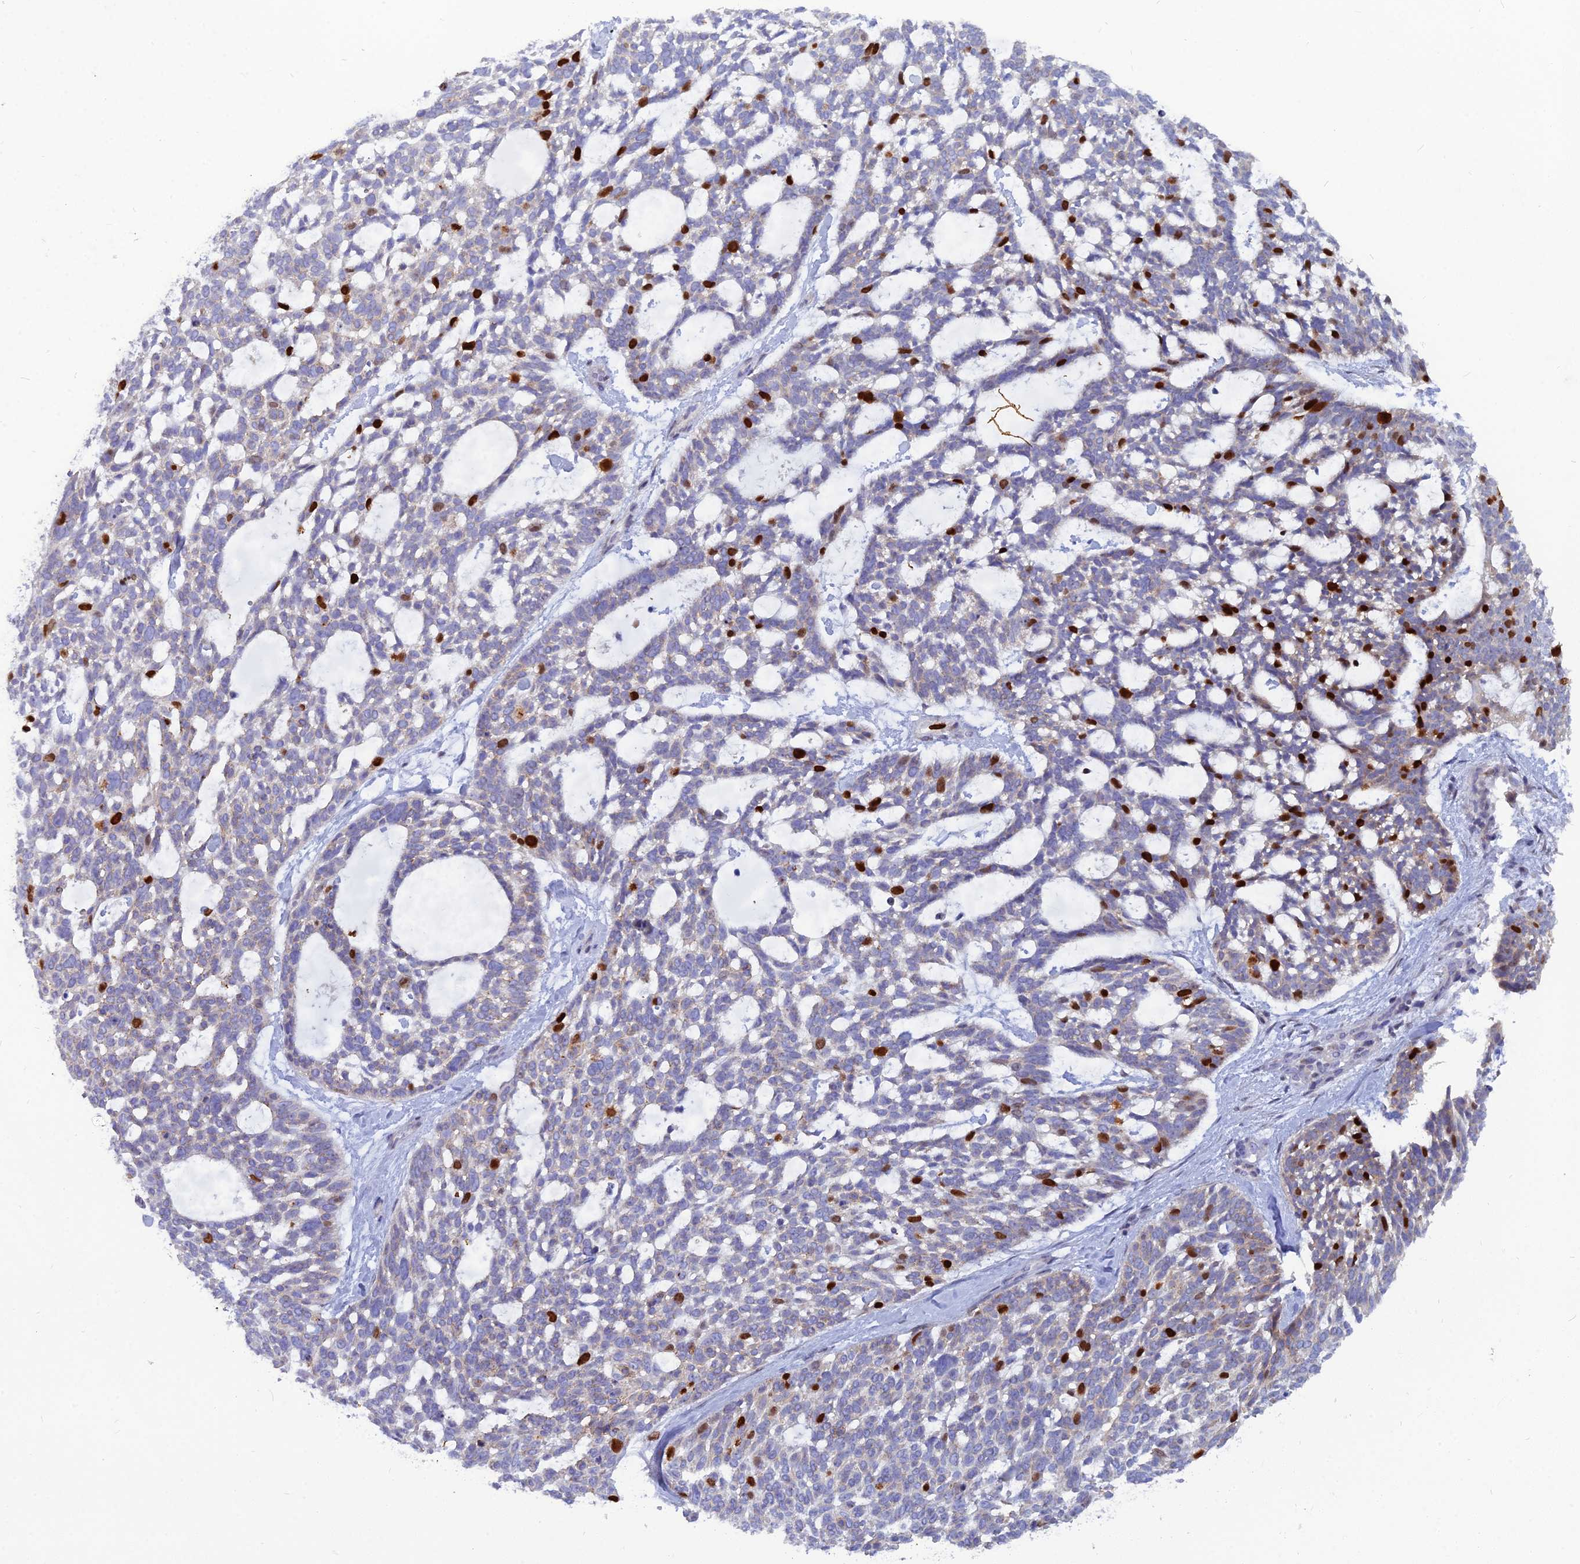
{"staining": {"intensity": "strong", "quantity": "<25%", "location": "nuclear"}, "tissue": "skin cancer", "cell_type": "Tumor cells", "image_type": "cancer", "snomed": [{"axis": "morphology", "description": "Basal cell carcinoma"}, {"axis": "topography", "description": "Skin"}], "caption": "An image of human skin cancer stained for a protein shows strong nuclear brown staining in tumor cells.", "gene": "NUSAP1", "patient": {"sex": "male", "age": 88}}